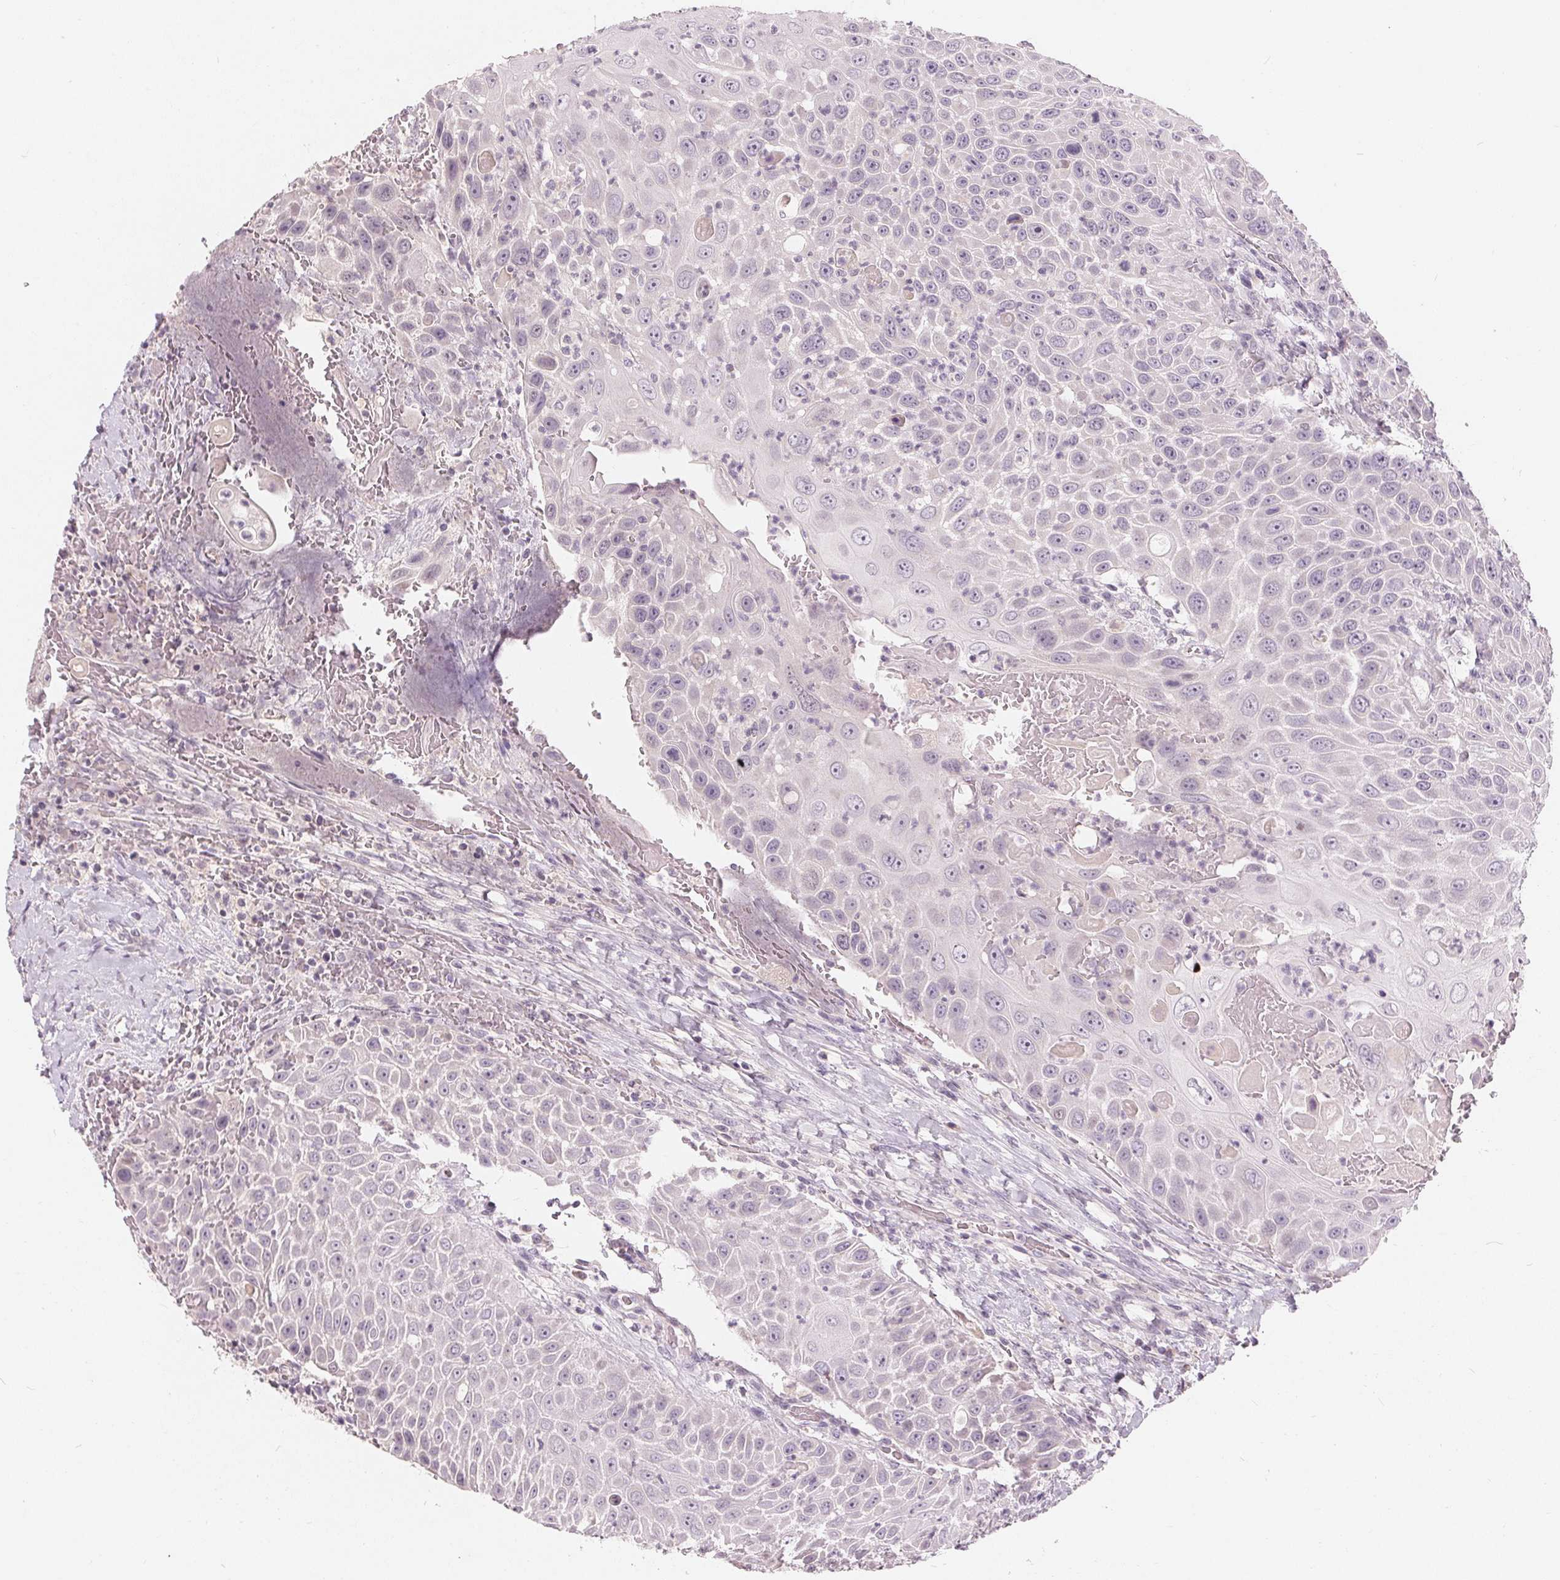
{"staining": {"intensity": "negative", "quantity": "none", "location": "none"}, "tissue": "head and neck cancer", "cell_type": "Tumor cells", "image_type": "cancer", "snomed": [{"axis": "morphology", "description": "Squamous cell carcinoma, NOS"}, {"axis": "topography", "description": "Head-Neck"}], "caption": "Immunohistochemistry histopathology image of human head and neck cancer (squamous cell carcinoma) stained for a protein (brown), which displays no expression in tumor cells. (IHC, brightfield microscopy, high magnification).", "gene": "TRIM60", "patient": {"sex": "male", "age": 69}}